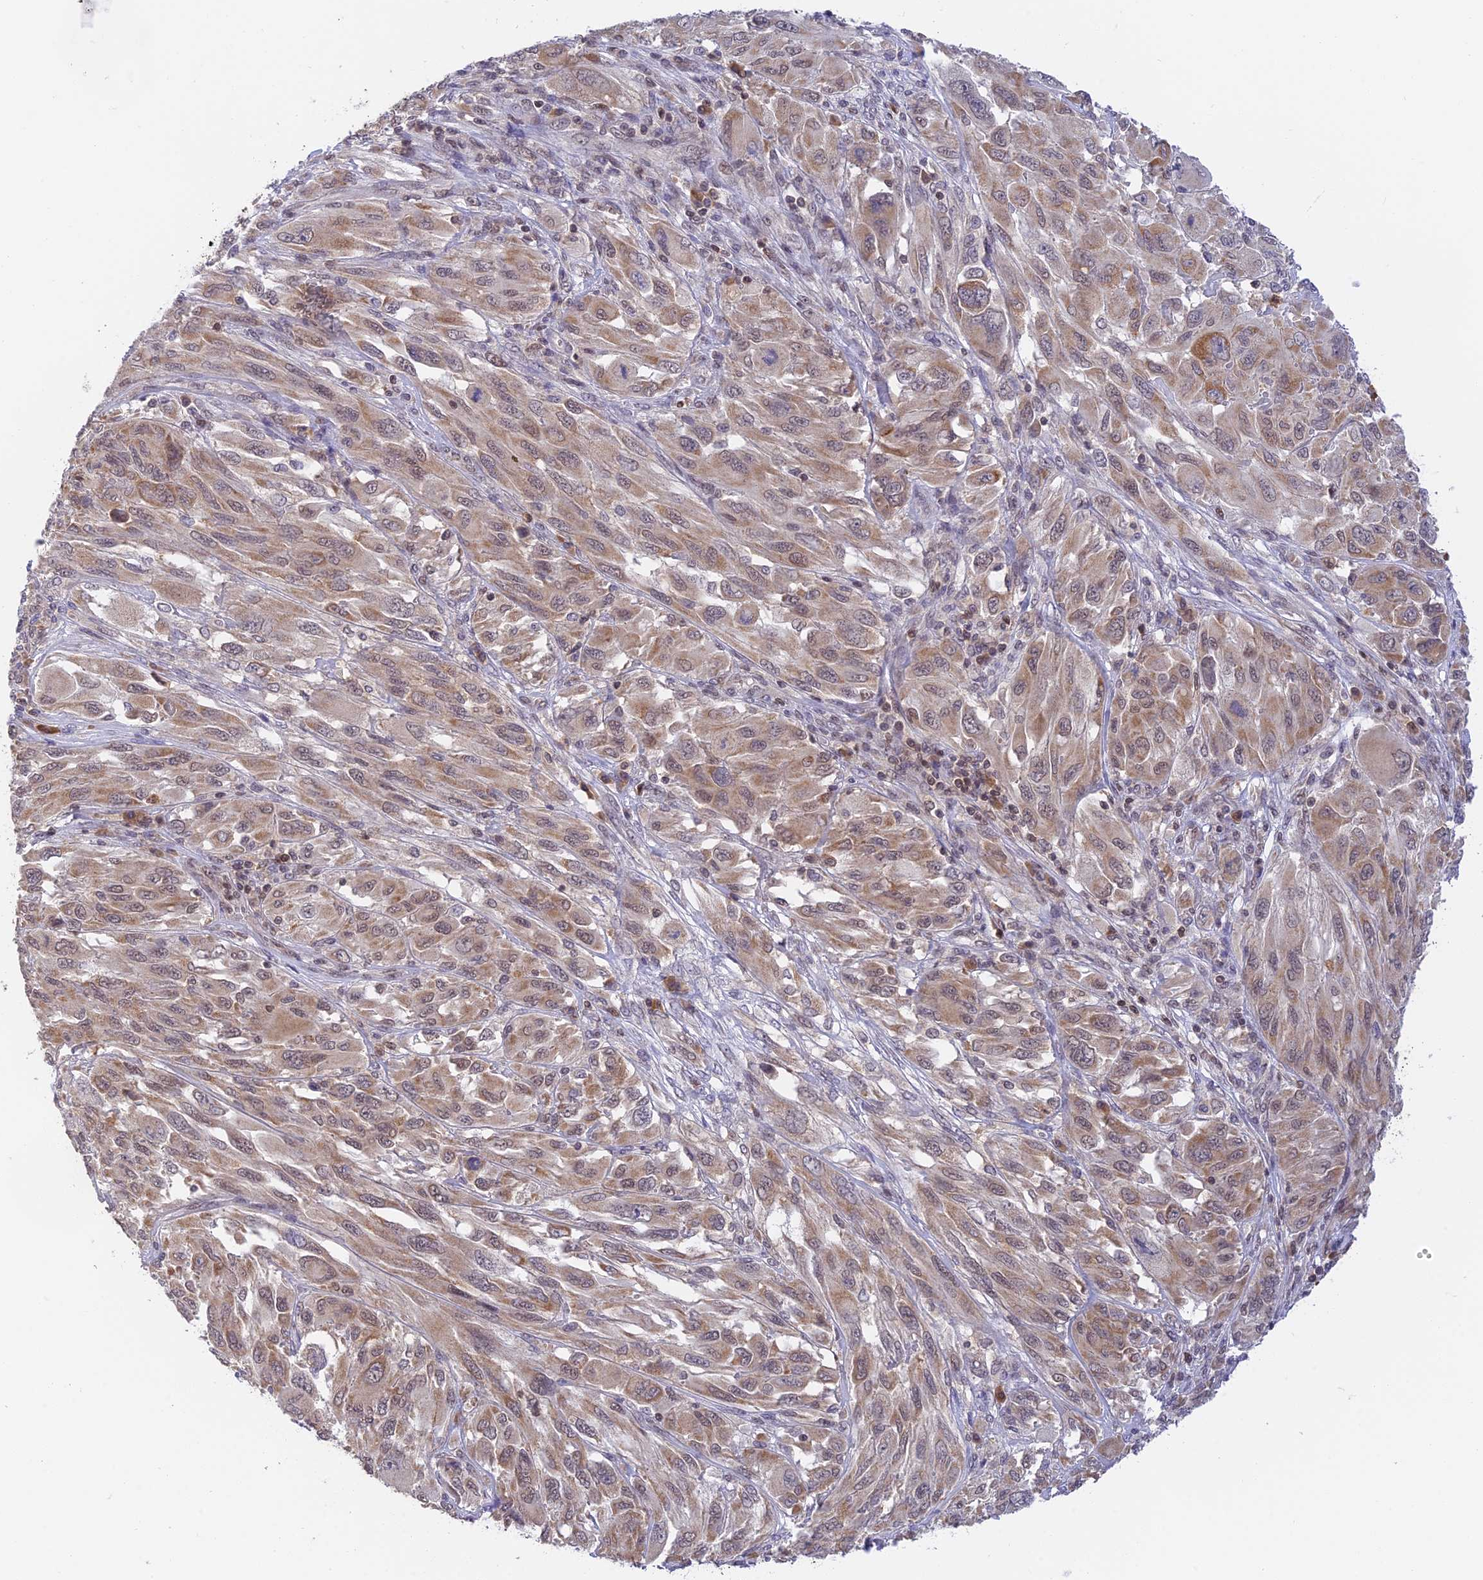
{"staining": {"intensity": "moderate", "quantity": ">75%", "location": "cytoplasmic/membranous"}, "tissue": "melanoma", "cell_type": "Tumor cells", "image_type": "cancer", "snomed": [{"axis": "morphology", "description": "Malignant melanoma, NOS"}, {"axis": "topography", "description": "Skin"}], "caption": "Brown immunohistochemical staining in melanoma demonstrates moderate cytoplasmic/membranous expression in approximately >75% of tumor cells.", "gene": "PEX16", "patient": {"sex": "female", "age": 91}}